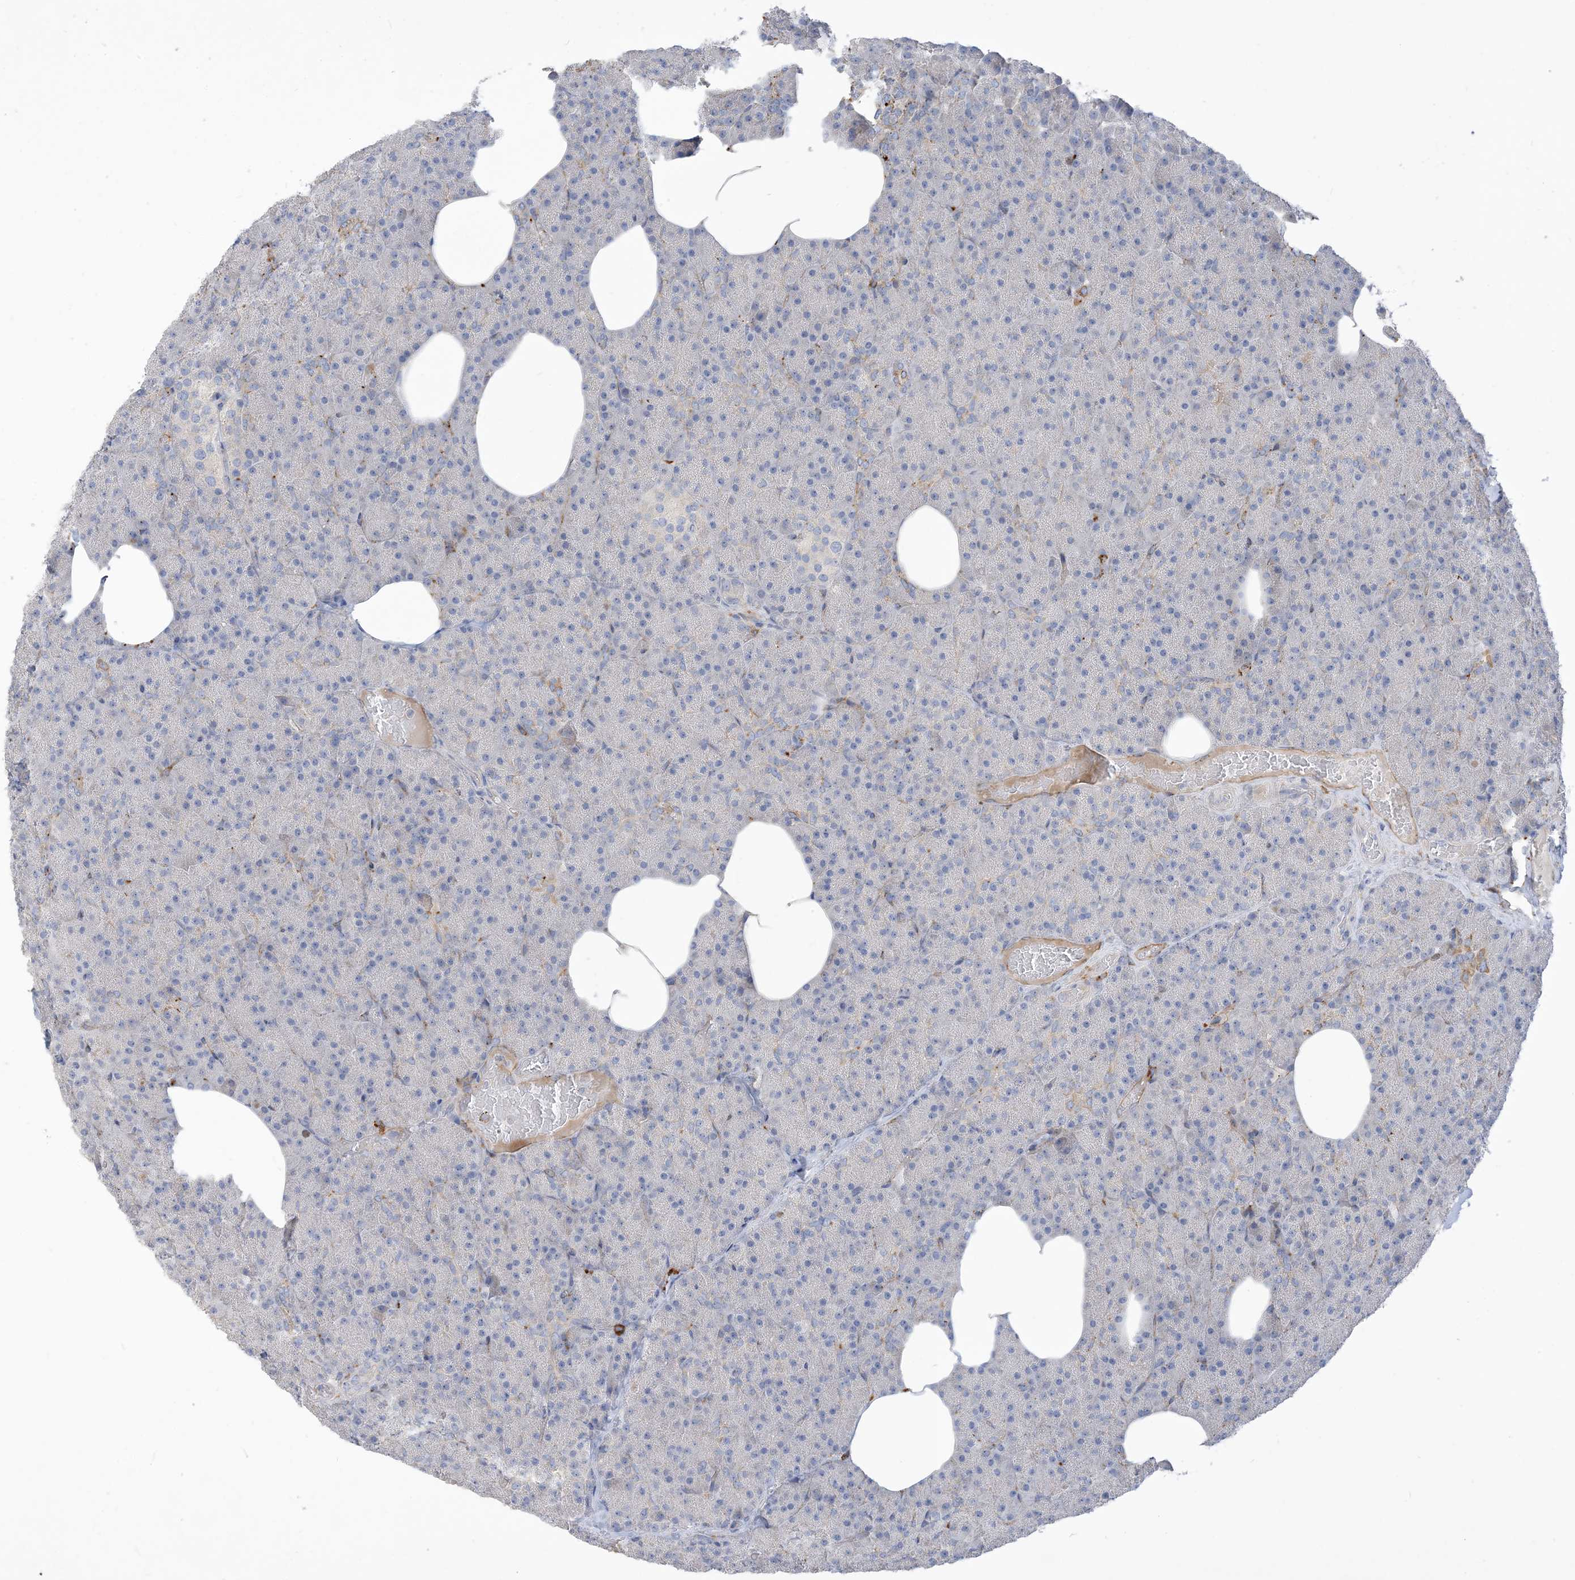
{"staining": {"intensity": "weak", "quantity": "<25%", "location": "cytoplasmic/membranous"}, "tissue": "pancreas", "cell_type": "Exocrine glandular cells", "image_type": "normal", "snomed": [{"axis": "morphology", "description": "Normal tissue, NOS"}, {"axis": "morphology", "description": "Carcinoid, malignant, NOS"}, {"axis": "topography", "description": "Pancreas"}], "caption": "The image demonstrates no staining of exocrine glandular cells in benign pancreas. (Stains: DAB immunohistochemistry (IHC) with hematoxylin counter stain, Microscopy: brightfield microscopy at high magnification).", "gene": "PEAR1", "patient": {"sex": "female", "age": 35}}